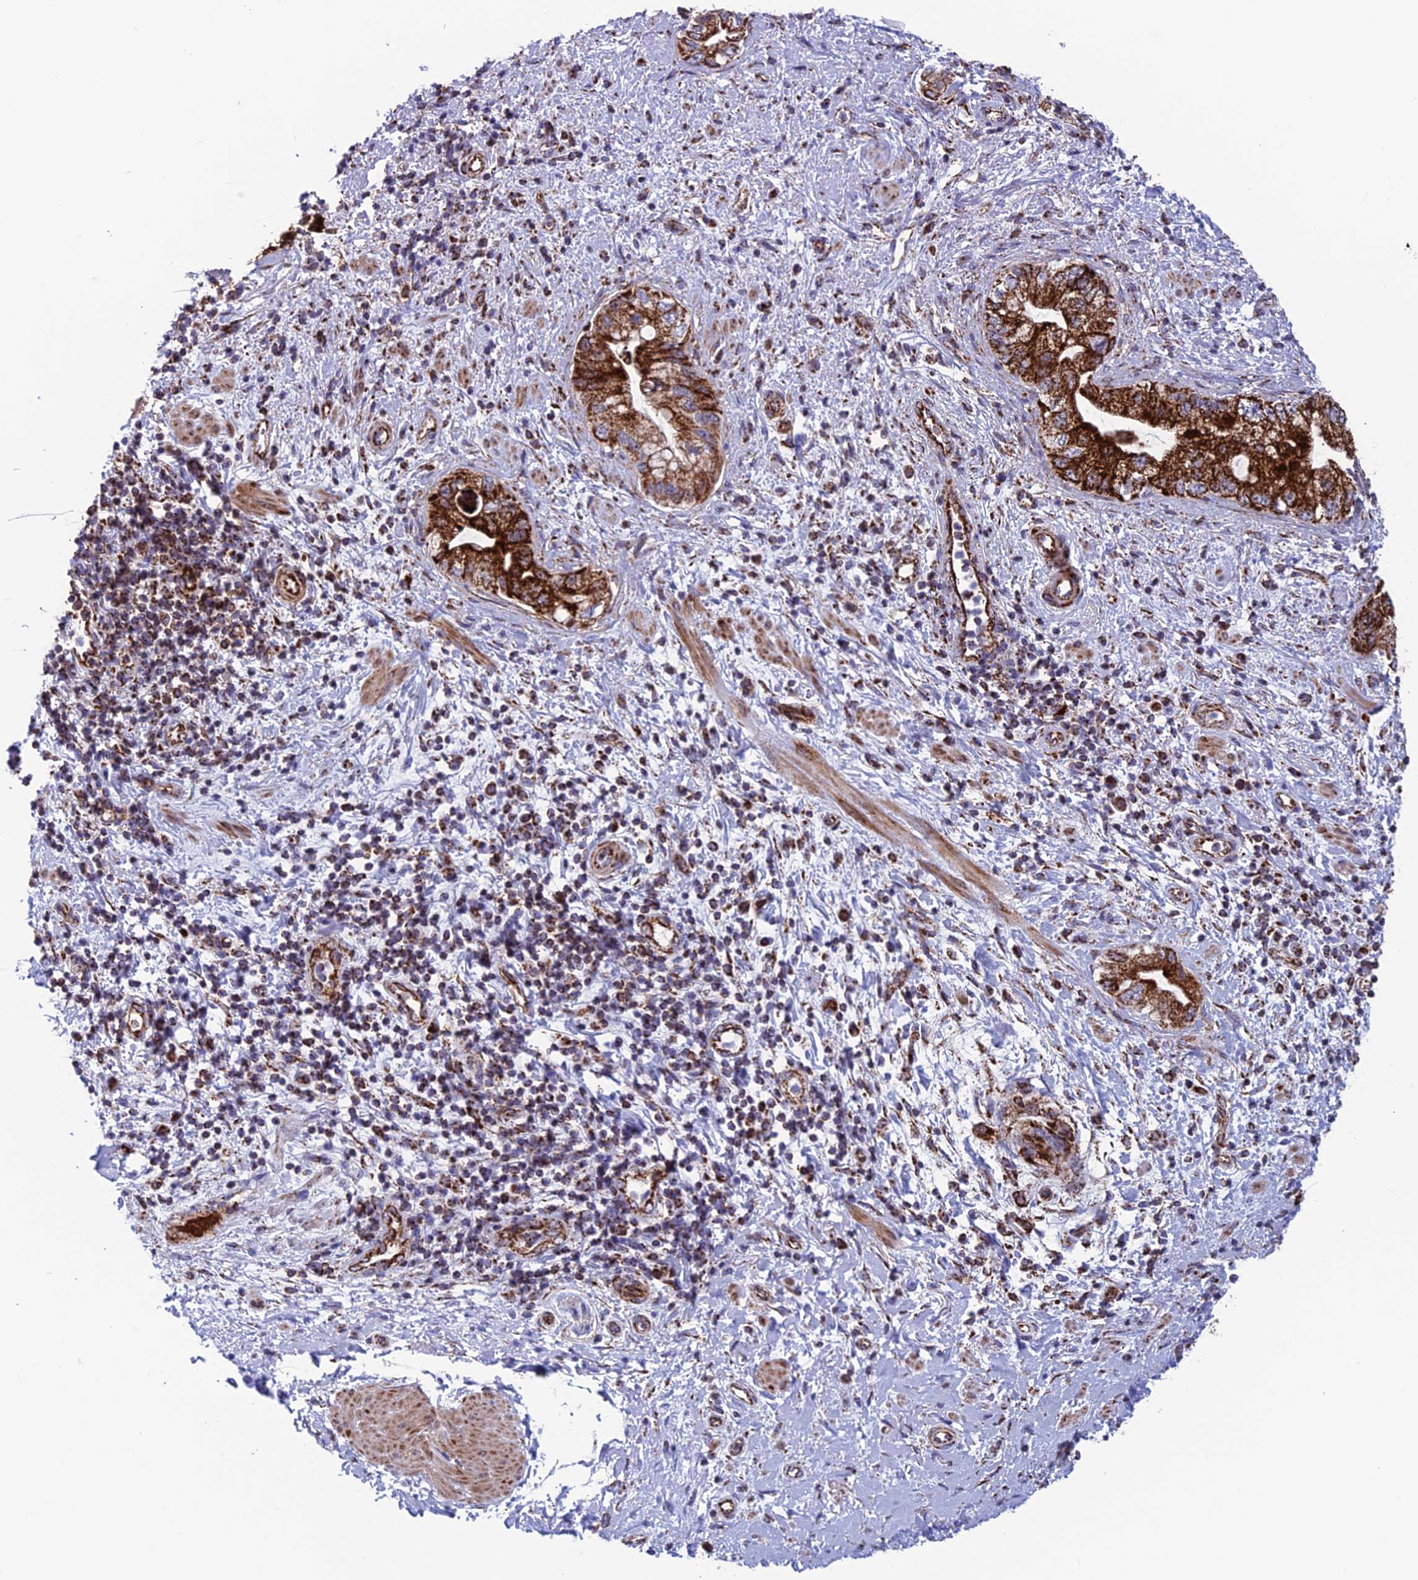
{"staining": {"intensity": "strong", "quantity": ">75%", "location": "cytoplasmic/membranous"}, "tissue": "pancreatic cancer", "cell_type": "Tumor cells", "image_type": "cancer", "snomed": [{"axis": "morphology", "description": "Adenocarcinoma, NOS"}, {"axis": "topography", "description": "Pancreas"}], "caption": "Human pancreatic cancer stained with a brown dye demonstrates strong cytoplasmic/membranous positive positivity in about >75% of tumor cells.", "gene": "MRPS18B", "patient": {"sex": "female", "age": 73}}